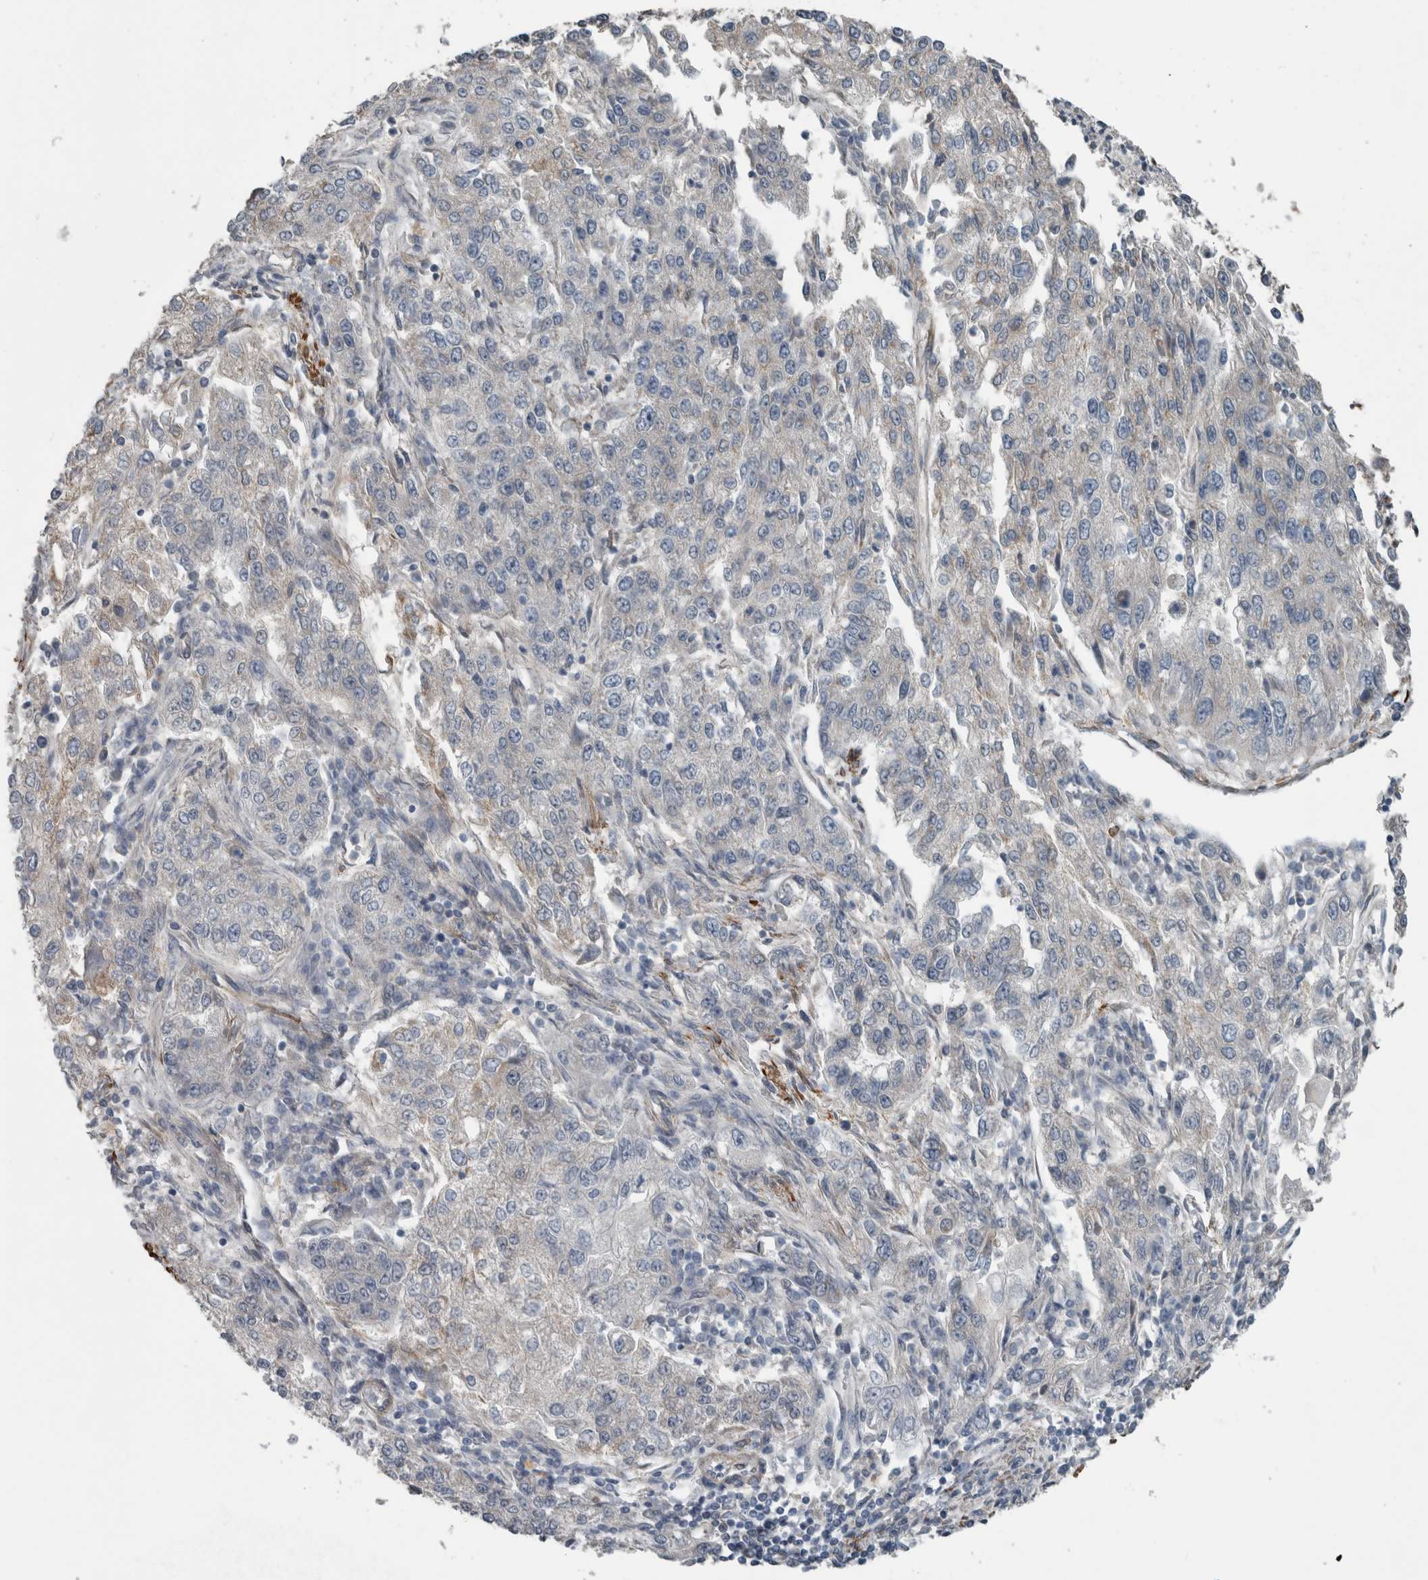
{"staining": {"intensity": "weak", "quantity": "<25%", "location": "cytoplasmic/membranous"}, "tissue": "endometrial cancer", "cell_type": "Tumor cells", "image_type": "cancer", "snomed": [{"axis": "morphology", "description": "Adenocarcinoma, NOS"}, {"axis": "topography", "description": "Endometrium"}], "caption": "Immunohistochemistry (IHC) of endometrial adenocarcinoma exhibits no staining in tumor cells.", "gene": "ARMC1", "patient": {"sex": "female", "age": 49}}